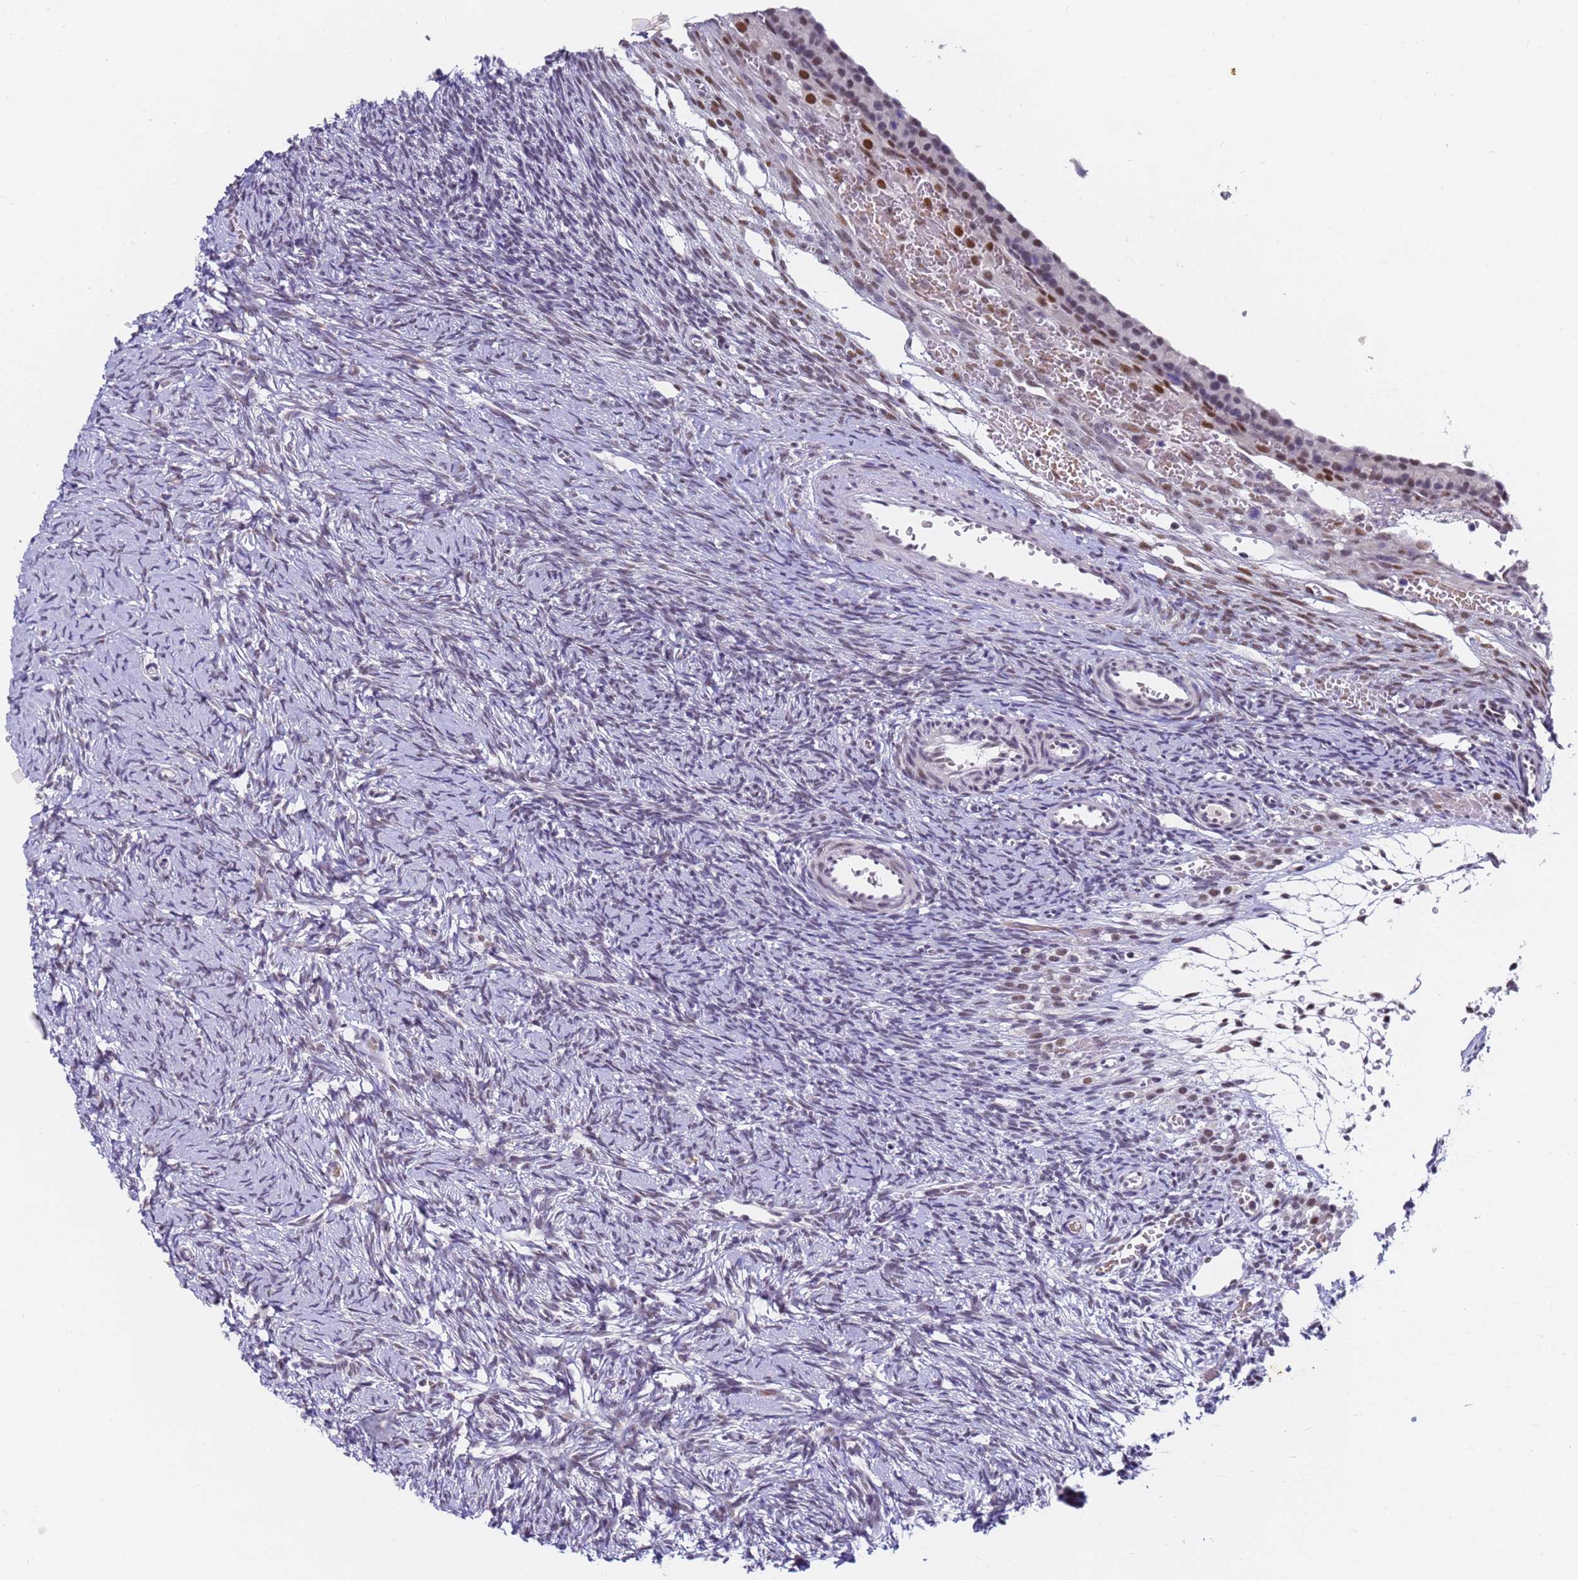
{"staining": {"intensity": "negative", "quantity": "none", "location": "none"}, "tissue": "ovary", "cell_type": "Ovarian stroma cells", "image_type": "normal", "snomed": [{"axis": "morphology", "description": "Normal tissue, NOS"}, {"axis": "topography", "description": "Ovary"}], "caption": "Photomicrograph shows no significant protein positivity in ovarian stroma cells of normal ovary. (Brightfield microscopy of DAB IHC at high magnification).", "gene": "FNBP4", "patient": {"sex": "female", "age": 39}}